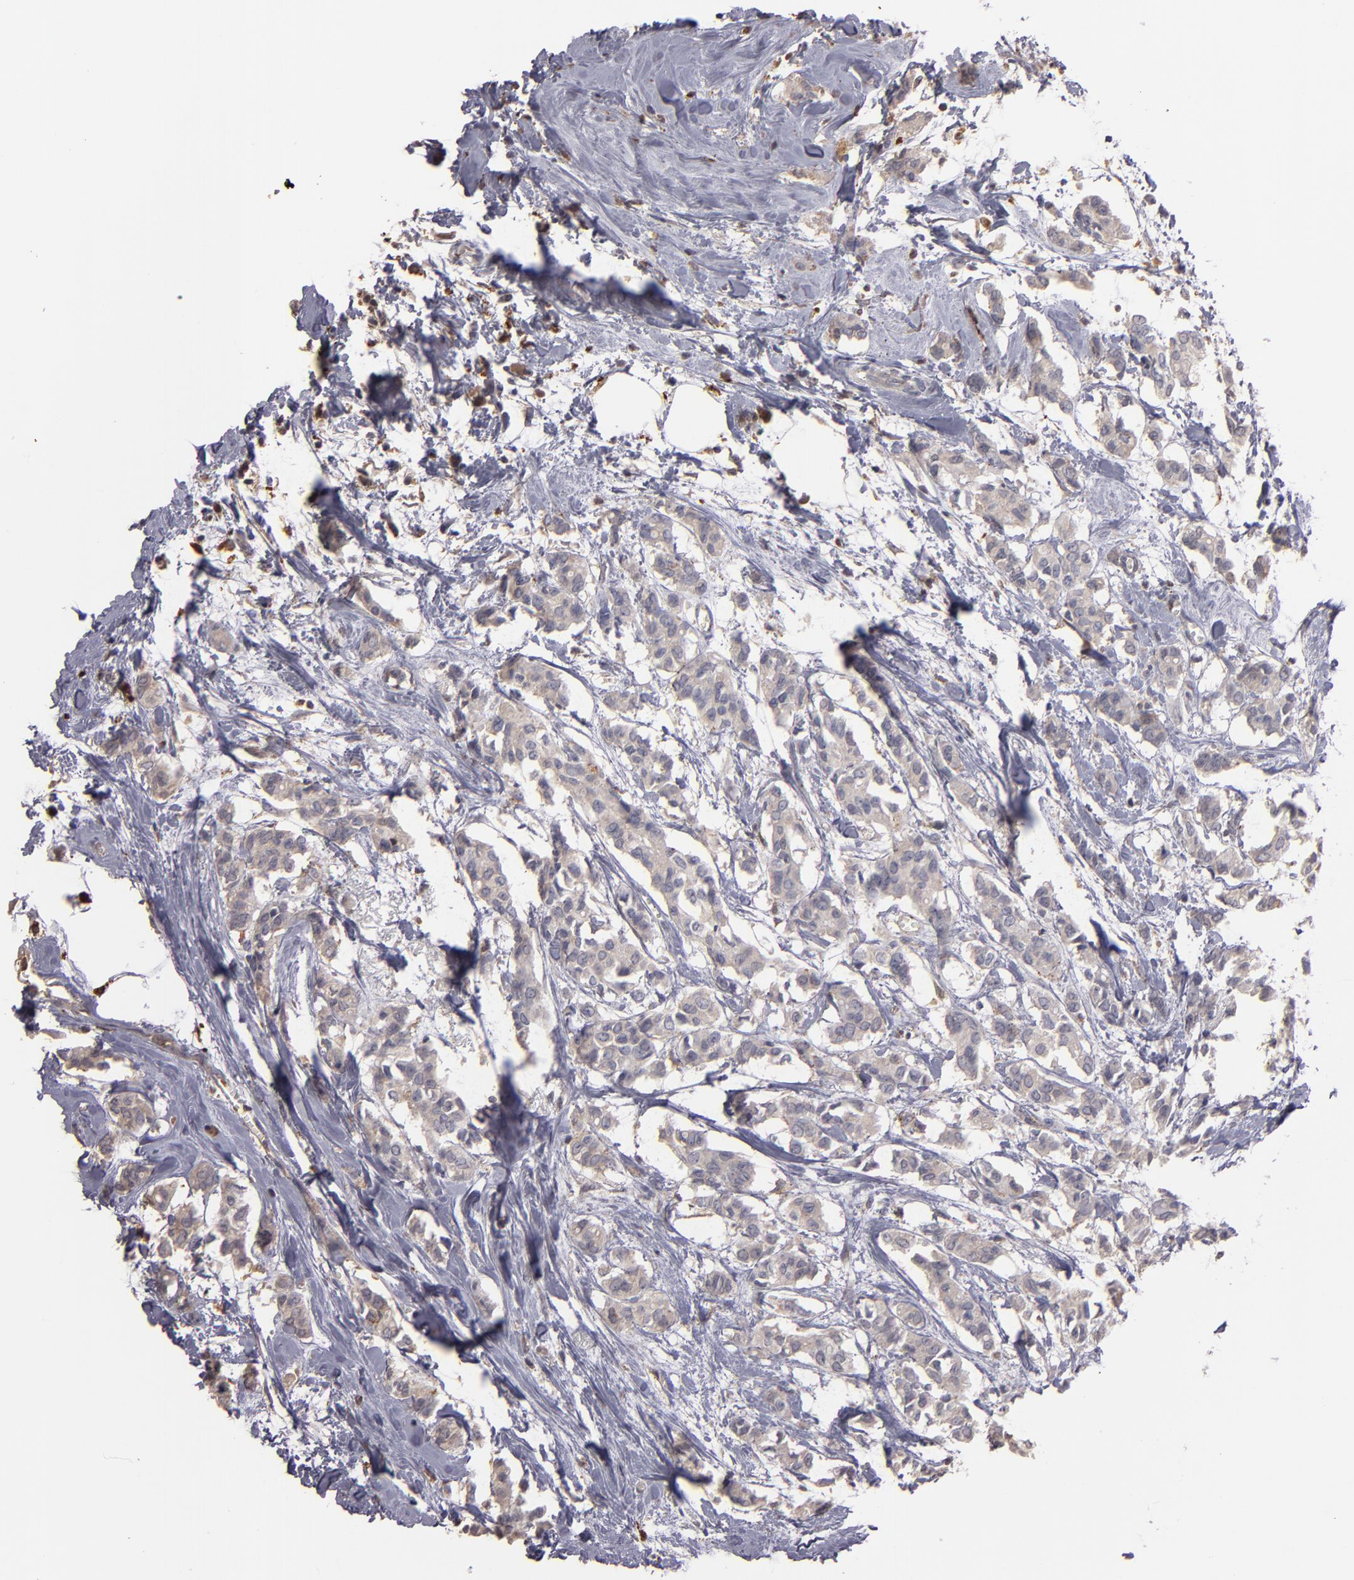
{"staining": {"intensity": "weak", "quantity": ">75%", "location": "cytoplasmic/membranous"}, "tissue": "breast cancer", "cell_type": "Tumor cells", "image_type": "cancer", "snomed": [{"axis": "morphology", "description": "Duct carcinoma"}, {"axis": "topography", "description": "Breast"}], "caption": "A low amount of weak cytoplasmic/membranous expression is appreciated in approximately >75% of tumor cells in intraductal carcinoma (breast) tissue.", "gene": "TRAF1", "patient": {"sex": "female", "age": 84}}